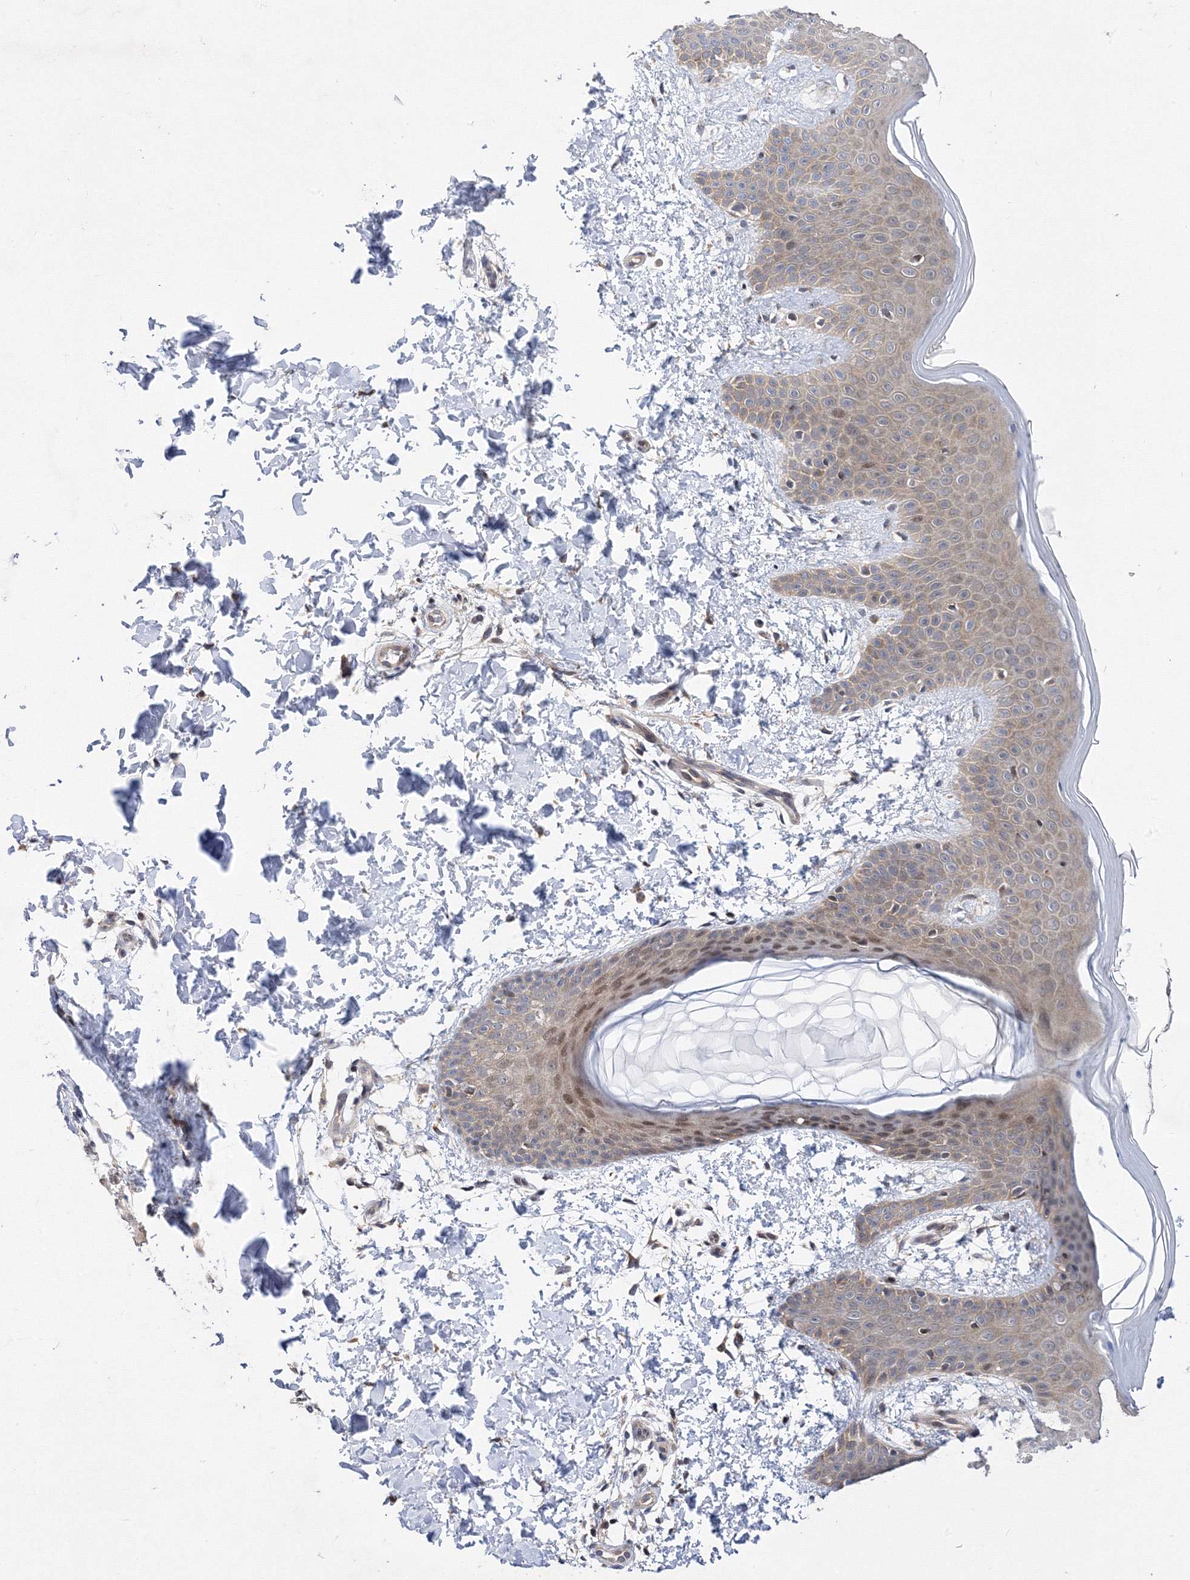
{"staining": {"intensity": "moderate", "quantity": "25%-75%", "location": "cytoplasmic/membranous"}, "tissue": "skin", "cell_type": "Fibroblasts", "image_type": "normal", "snomed": [{"axis": "morphology", "description": "Normal tissue, NOS"}, {"axis": "topography", "description": "Skin"}], "caption": "Immunohistochemistry (IHC) (DAB) staining of normal skin reveals moderate cytoplasmic/membranous protein positivity in about 25%-75% of fibroblasts.", "gene": "GPN1", "patient": {"sex": "male", "age": 36}}